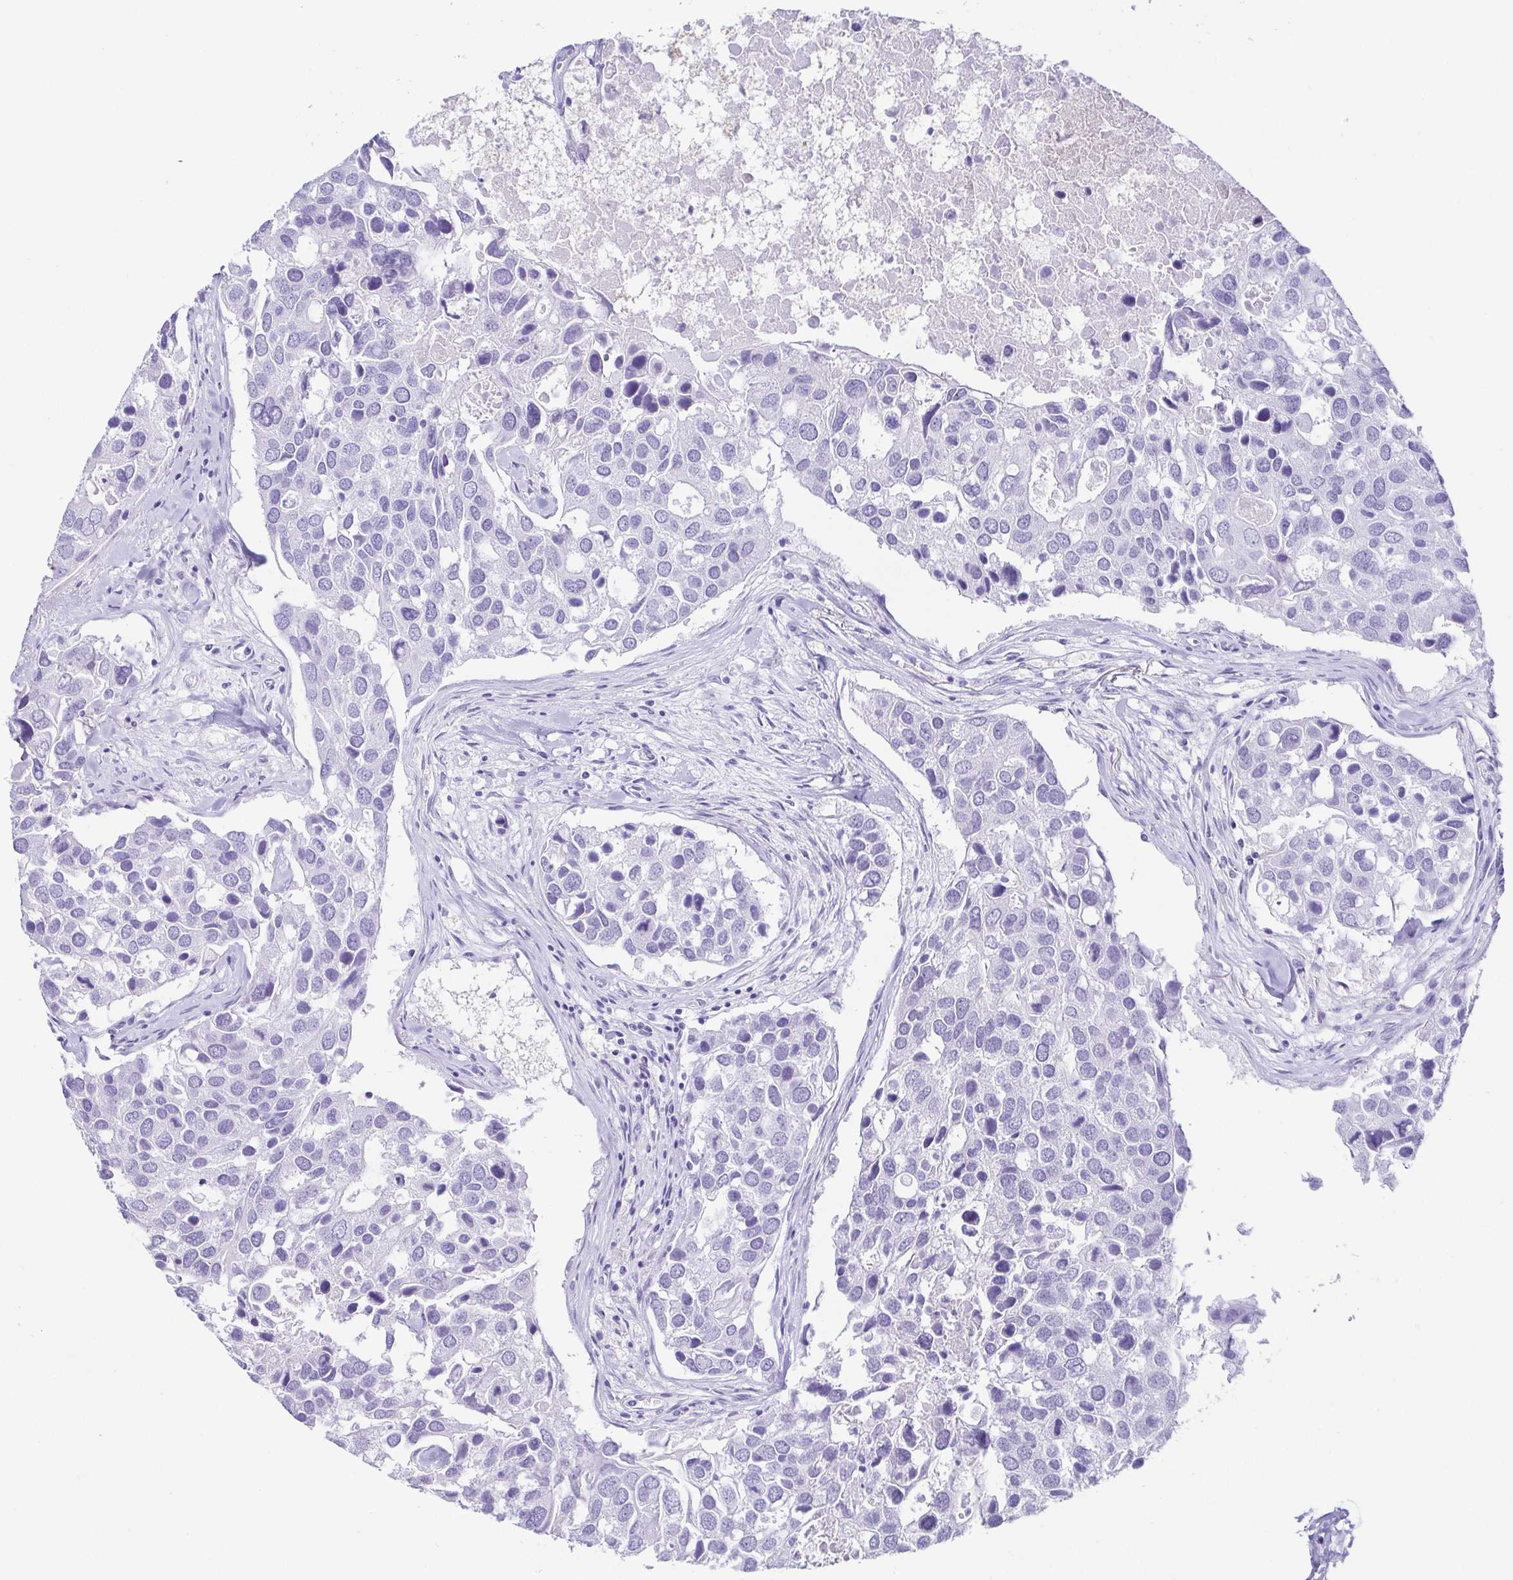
{"staining": {"intensity": "negative", "quantity": "none", "location": "none"}, "tissue": "breast cancer", "cell_type": "Tumor cells", "image_type": "cancer", "snomed": [{"axis": "morphology", "description": "Duct carcinoma"}, {"axis": "topography", "description": "Breast"}], "caption": "IHC of breast cancer exhibits no expression in tumor cells. (Brightfield microscopy of DAB (3,3'-diaminobenzidine) immunohistochemistry (IHC) at high magnification).", "gene": "CD164L2", "patient": {"sex": "female", "age": 83}}